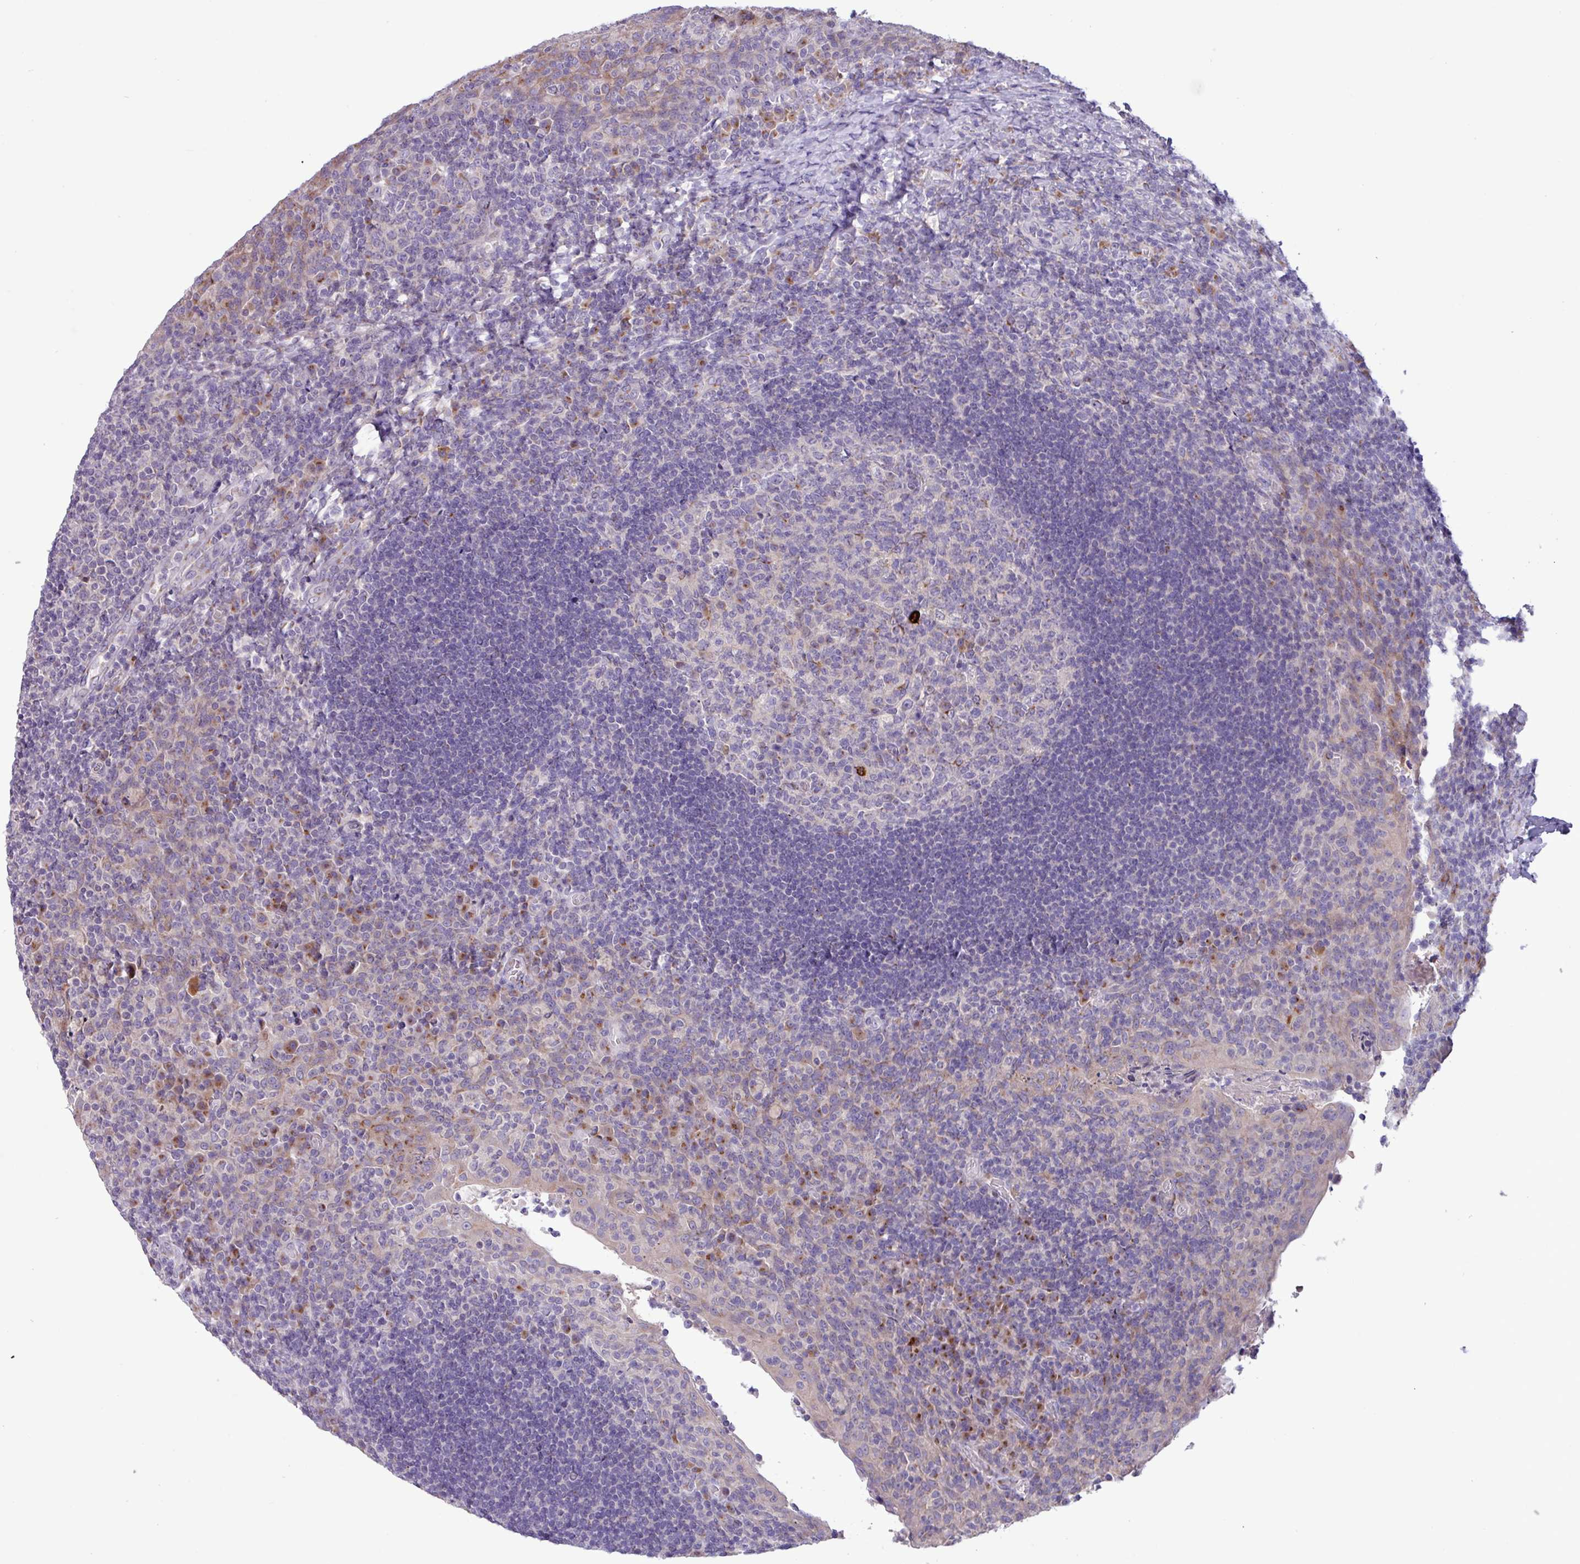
{"staining": {"intensity": "moderate", "quantity": "<25%", "location": "cytoplasmic/membranous"}, "tissue": "tonsil", "cell_type": "Germinal center cells", "image_type": "normal", "snomed": [{"axis": "morphology", "description": "Normal tissue, NOS"}, {"axis": "topography", "description": "Tonsil"}], "caption": "This photomicrograph exhibits IHC staining of normal human tonsil, with low moderate cytoplasmic/membranous expression in about <25% of germinal center cells.", "gene": "STIMATE", "patient": {"sex": "male", "age": 17}}